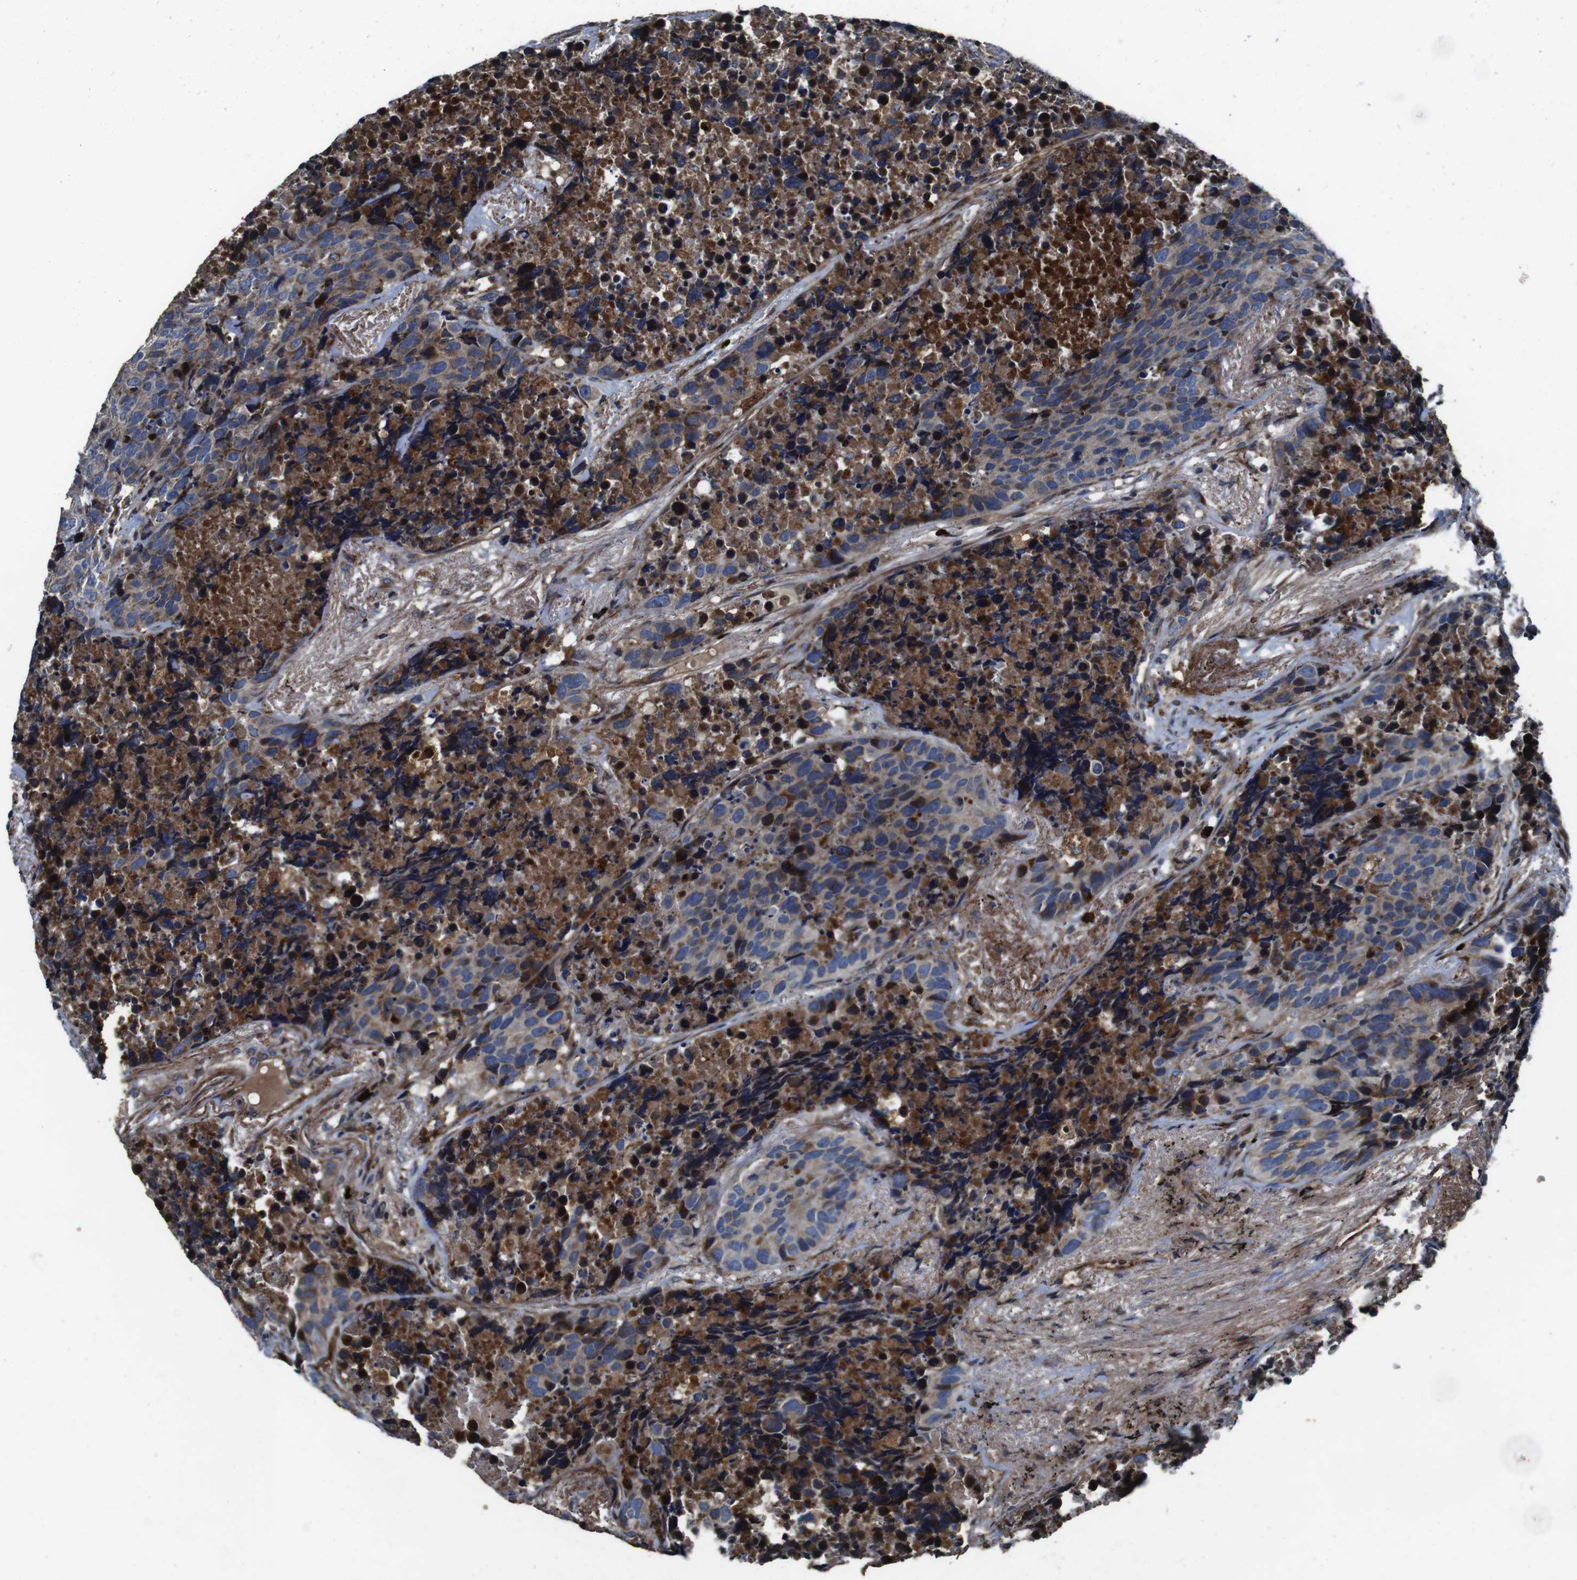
{"staining": {"intensity": "moderate", "quantity": "25%-75%", "location": "cytoplasmic/membranous"}, "tissue": "carcinoid", "cell_type": "Tumor cells", "image_type": "cancer", "snomed": [{"axis": "morphology", "description": "Carcinoid, malignant, NOS"}, {"axis": "topography", "description": "Lung"}], "caption": "Brown immunohistochemical staining in human carcinoid reveals moderate cytoplasmic/membranous positivity in about 25%-75% of tumor cells.", "gene": "SMYD3", "patient": {"sex": "male", "age": 60}}